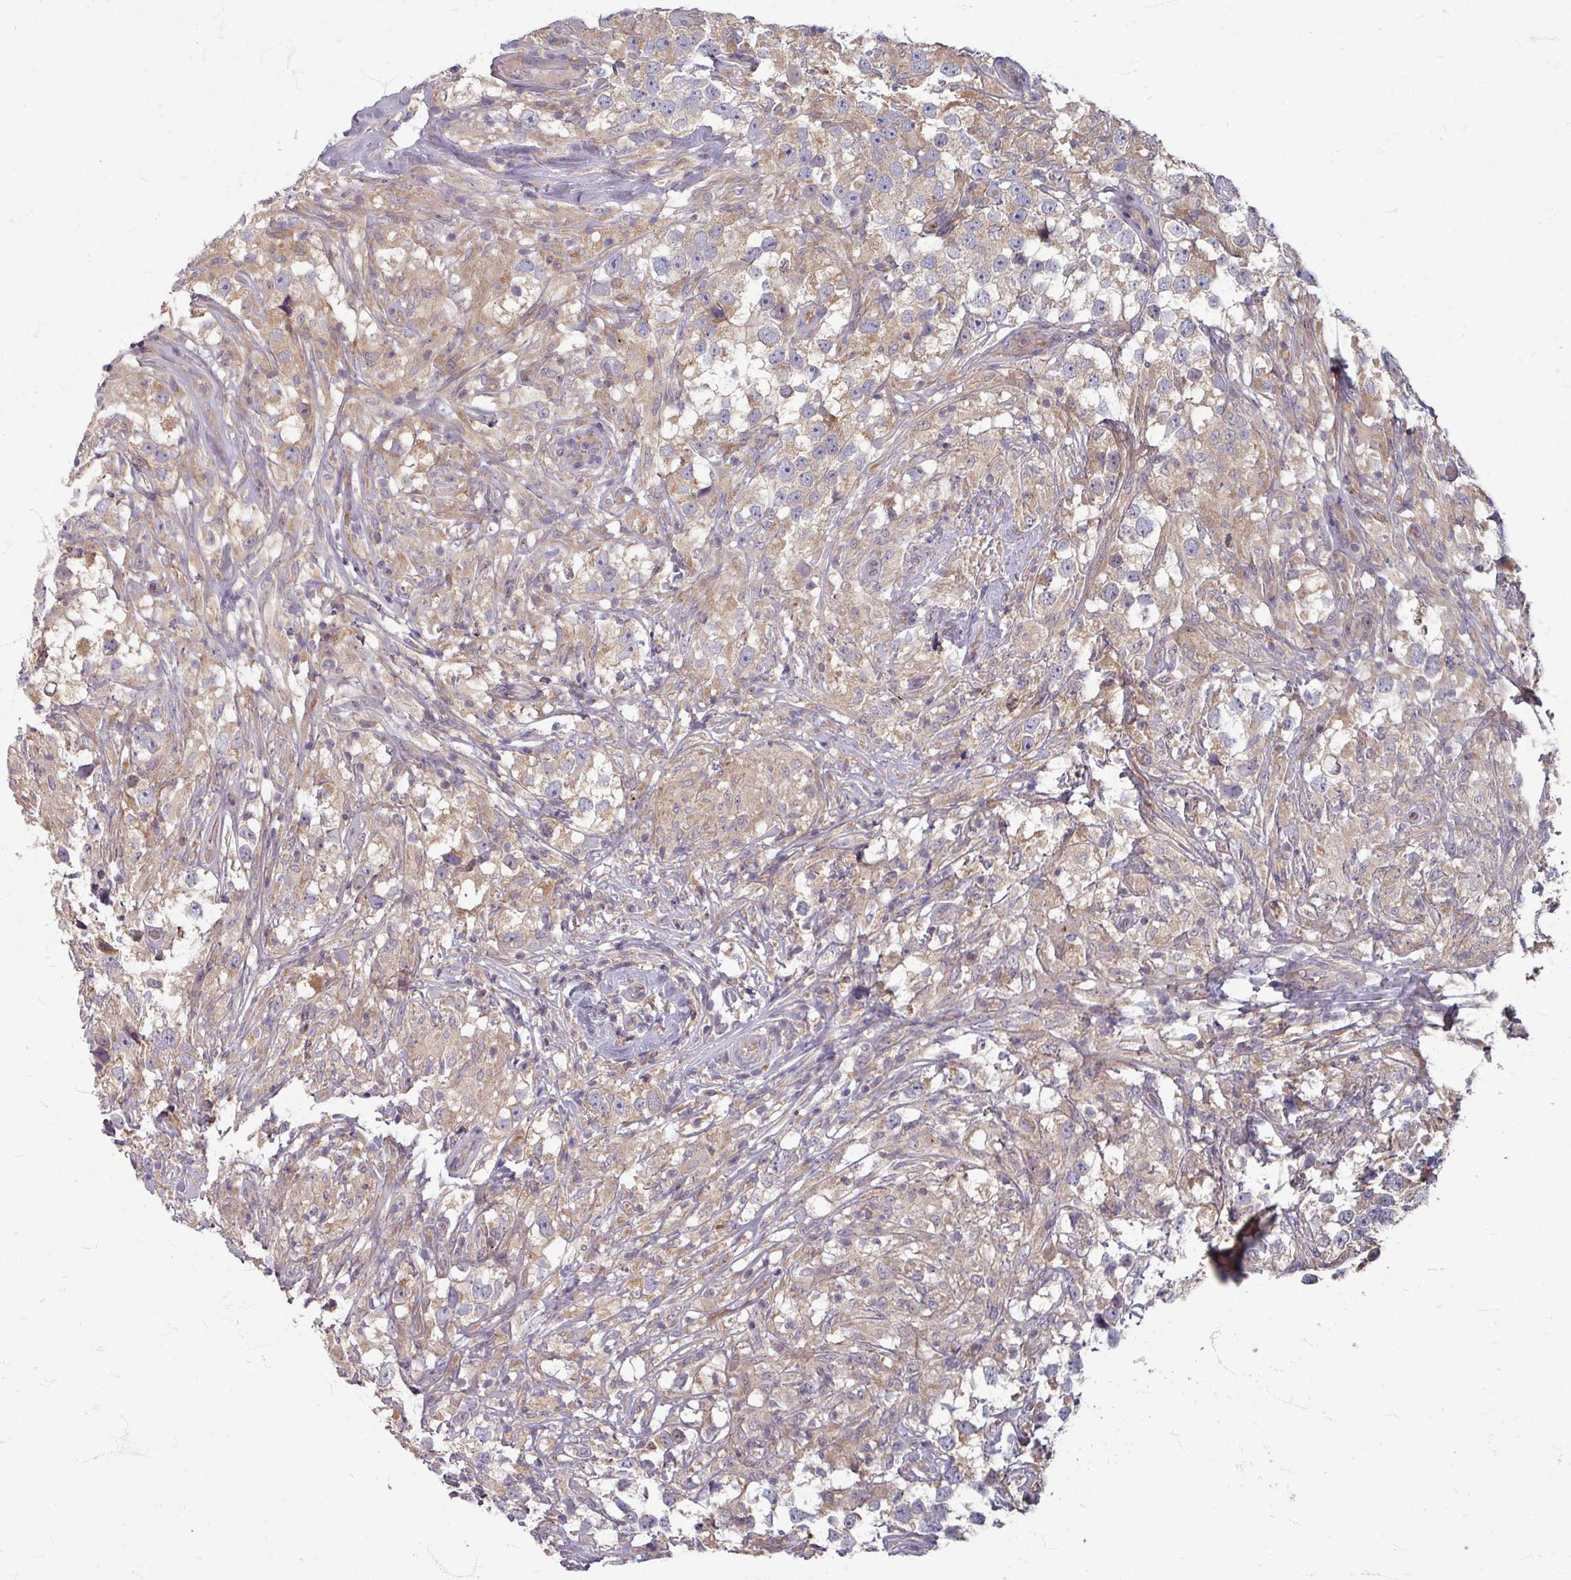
{"staining": {"intensity": "weak", "quantity": ">75%", "location": "cytoplasmic/membranous"}, "tissue": "testis cancer", "cell_type": "Tumor cells", "image_type": "cancer", "snomed": [{"axis": "morphology", "description": "Seminoma, NOS"}, {"axis": "topography", "description": "Testis"}], "caption": "Testis cancer (seminoma) tissue demonstrates weak cytoplasmic/membranous expression in approximately >75% of tumor cells", "gene": "STAM", "patient": {"sex": "male", "age": 46}}